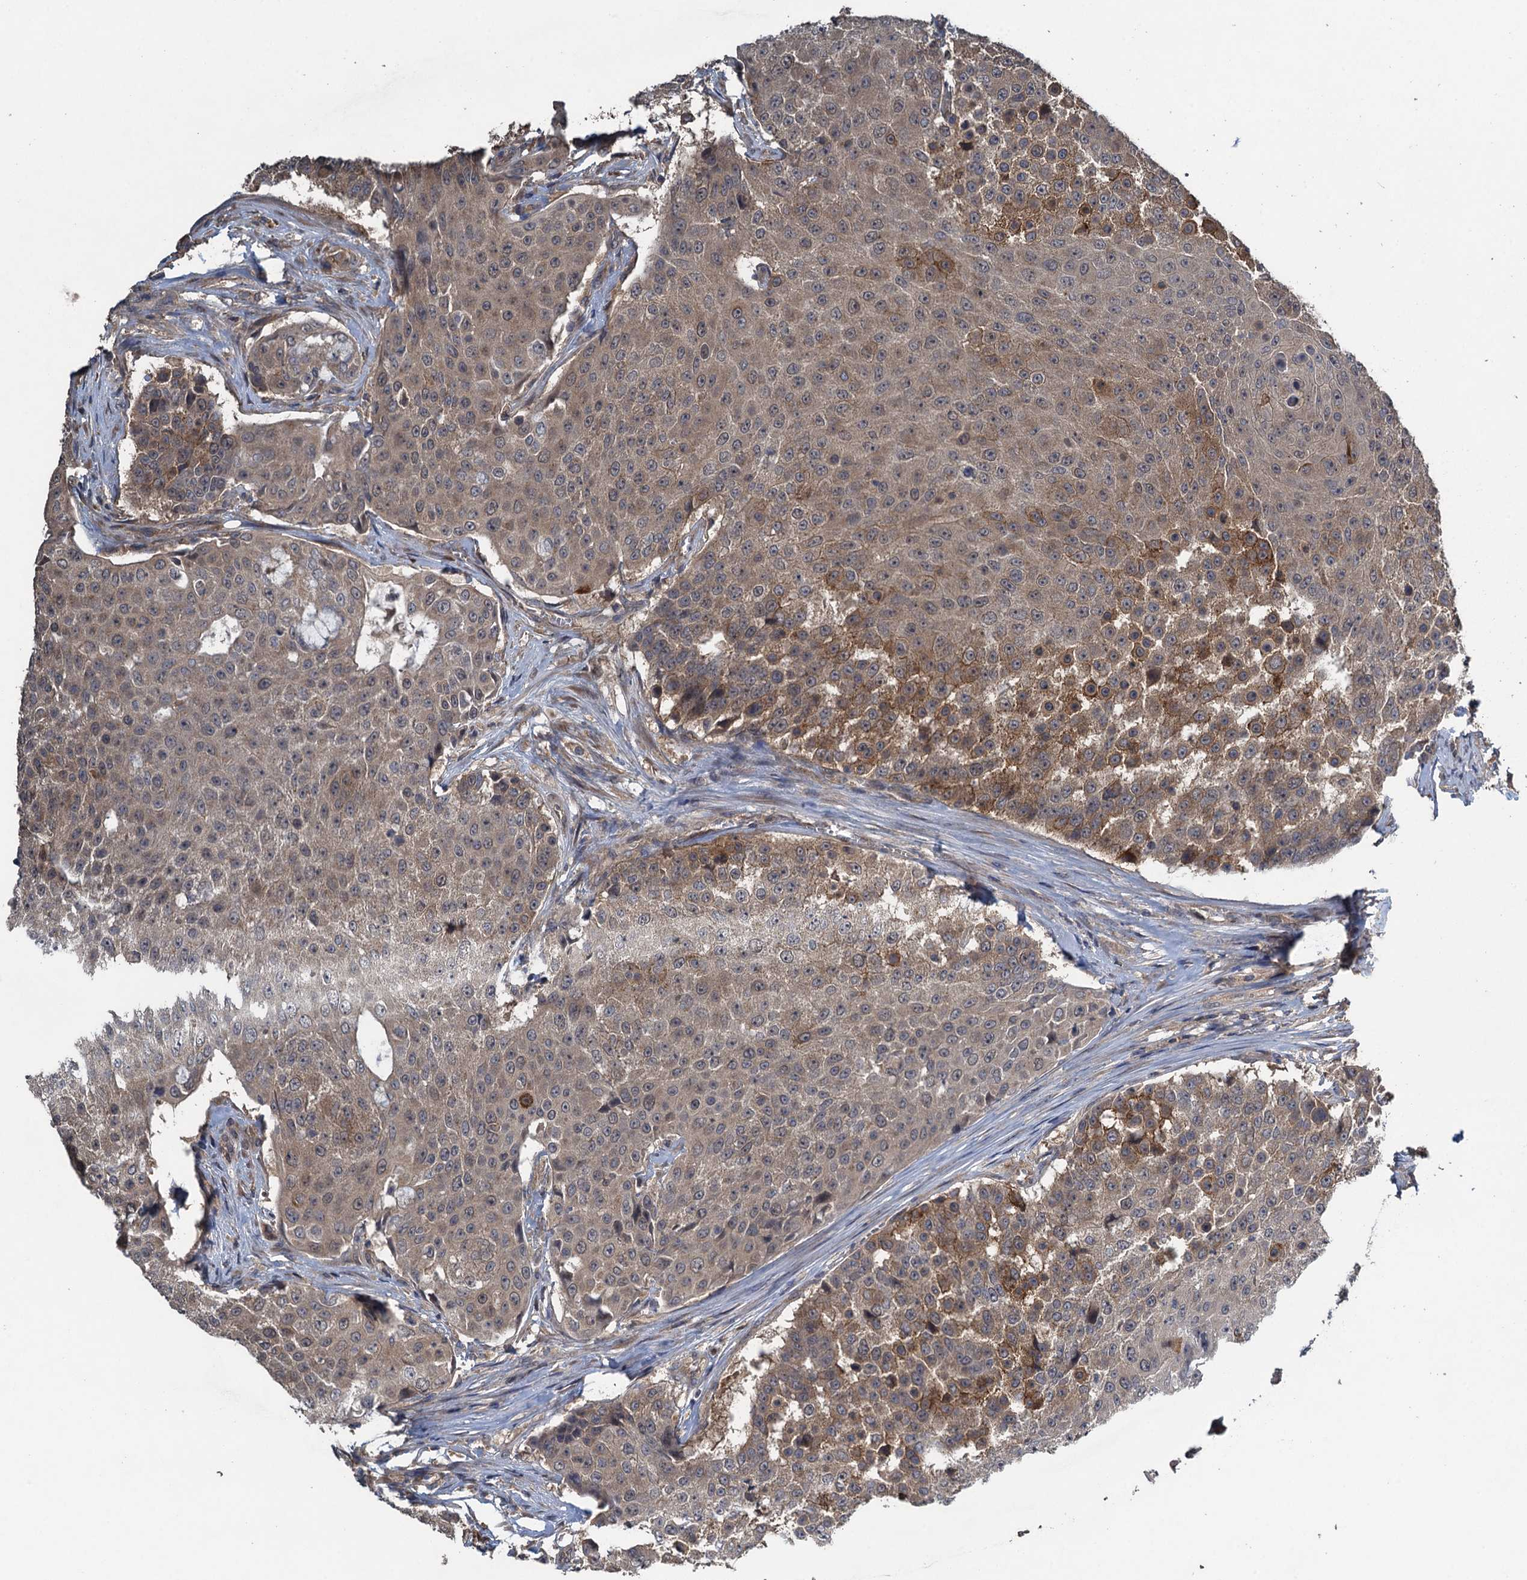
{"staining": {"intensity": "moderate", "quantity": "<25%", "location": "cytoplasmic/membranous"}, "tissue": "urothelial cancer", "cell_type": "Tumor cells", "image_type": "cancer", "snomed": [{"axis": "morphology", "description": "Urothelial carcinoma, High grade"}, {"axis": "topography", "description": "Urinary bladder"}], "caption": "Tumor cells reveal moderate cytoplasmic/membranous staining in about <25% of cells in urothelial cancer.", "gene": "CNTN5", "patient": {"sex": "female", "age": 63}}